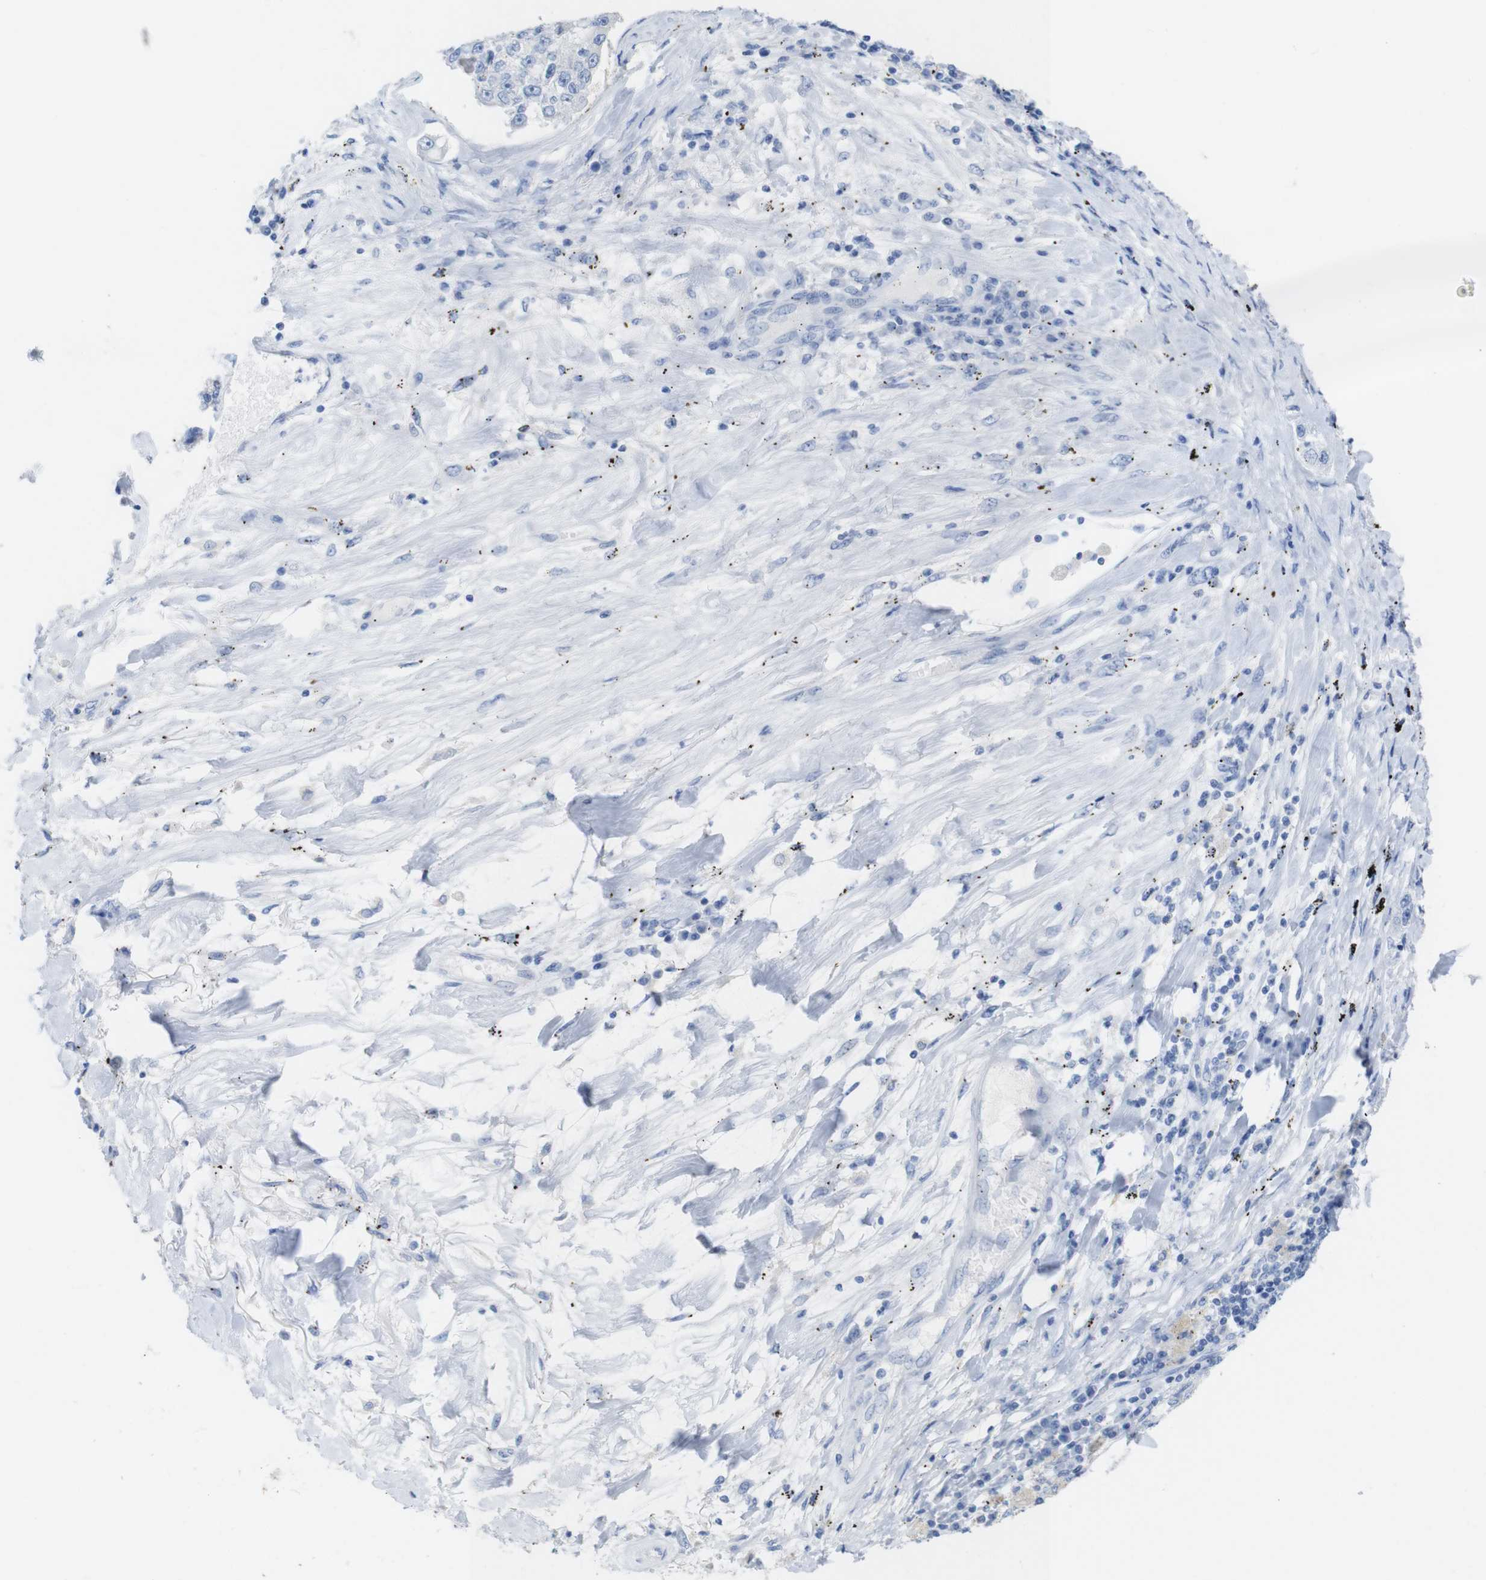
{"staining": {"intensity": "negative", "quantity": "none", "location": "none"}, "tissue": "lung cancer", "cell_type": "Tumor cells", "image_type": "cancer", "snomed": [{"axis": "morphology", "description": "Adenocarcinoma, NOS"}, {"axis": "topography", "description": "Lung"}], "caption": "DAB (3,3'-diaminobenzidine) immunohistochemical staining of lung cancer demonstrates no significant staining in tumor cells.", "gene": "LAG3", "patient": {"sex": "male", "age": 49}}